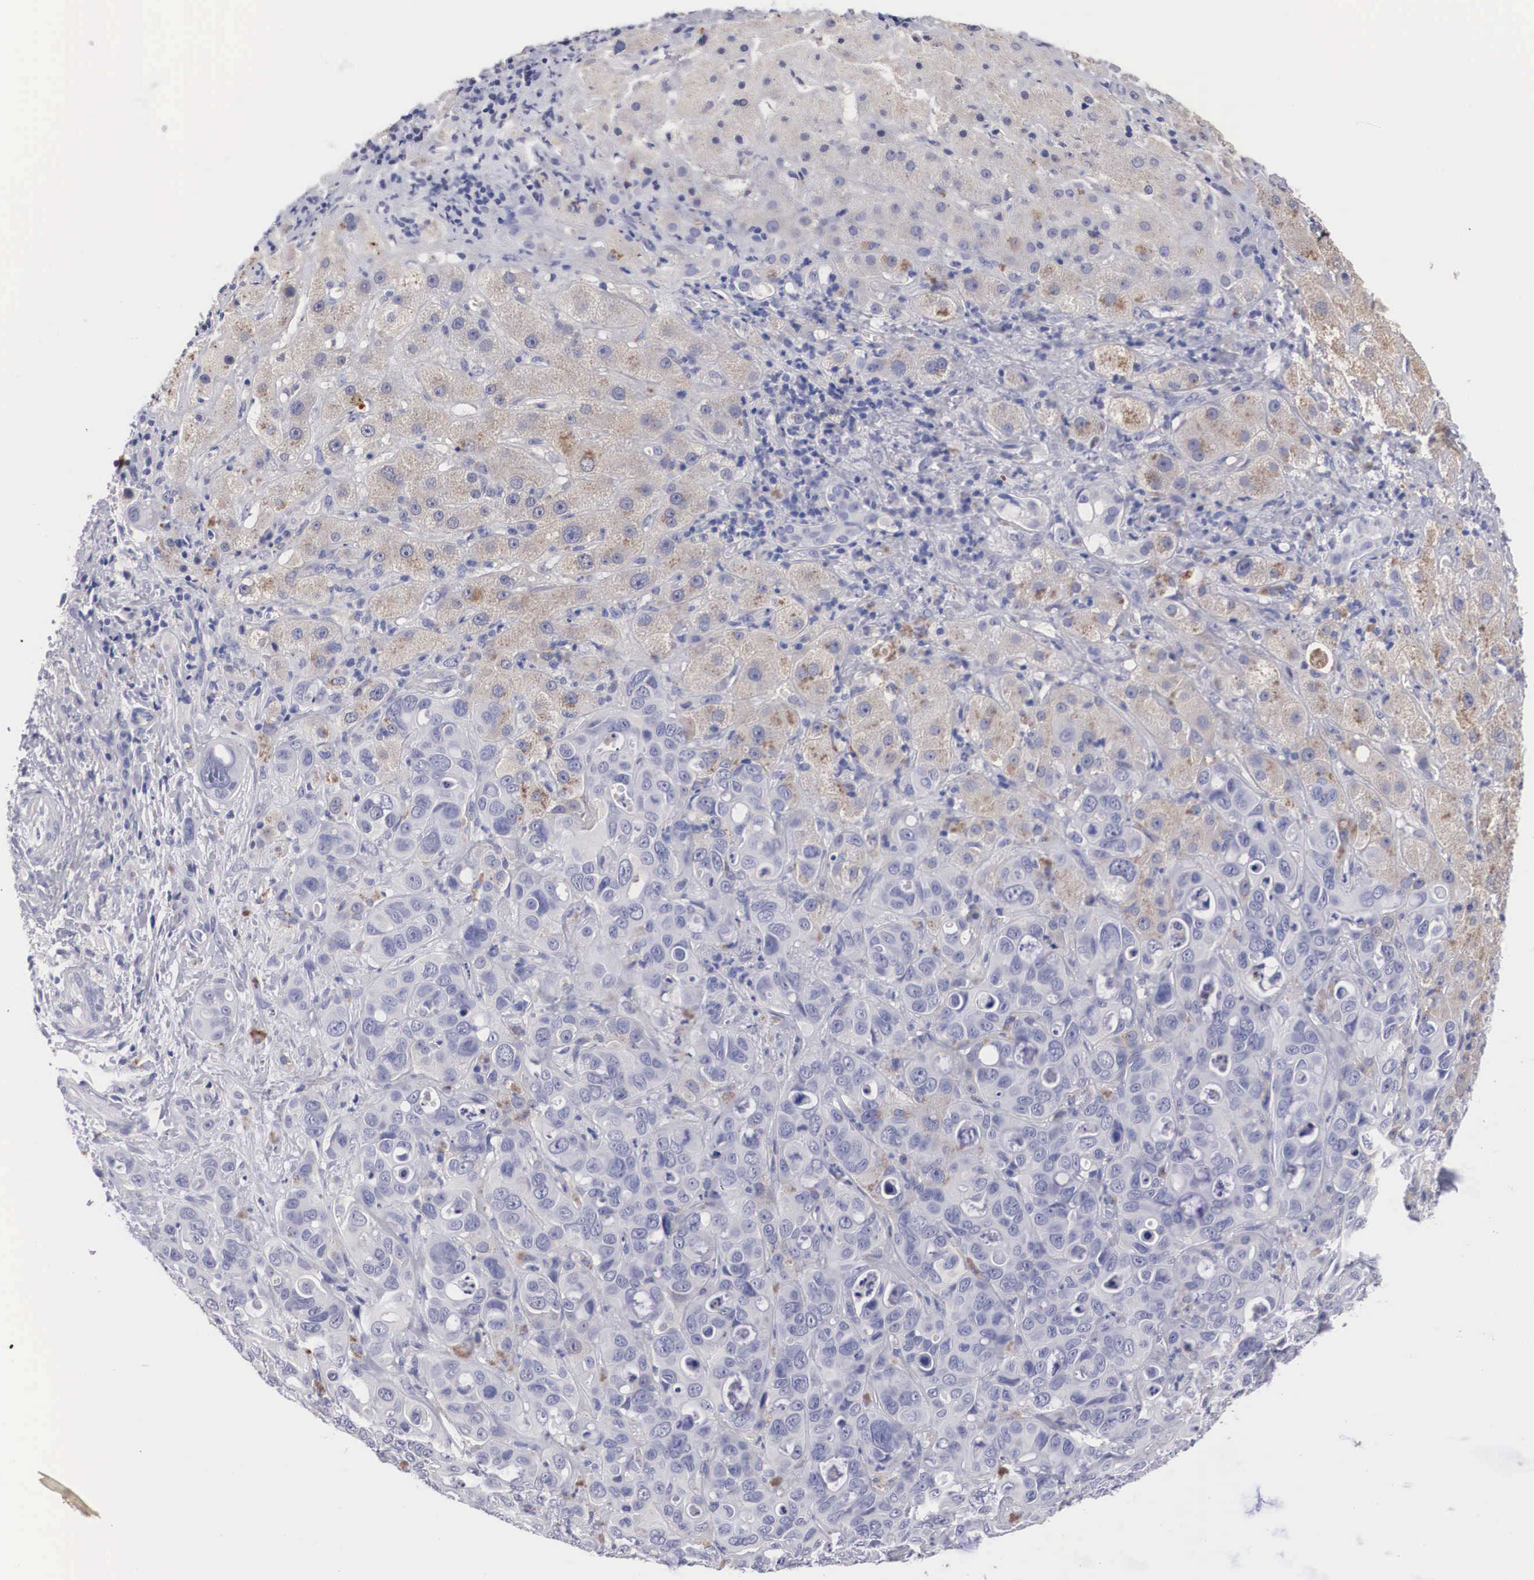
{"staining": {"intensity": "weak", "quantity": ">75%", "location": "cytoplasmic/membranous"}, "tissue": "liver cancer", "cell_type": "Tumor cells", "image_type": "cancer", "snomed": [{"axis": "morphology", "description": "Cholangiocarcinoma"}, {"axis": "topography", "description": "Liver"}], "caption": "DAB (3,3'-diaminobenzidine) immunohistochemical staining of liver cancer (cholangiocarcinoma) reveals weak cytoplasmic/membranous protein positivity in approximately >75% of tumor cells. (brown staining indicates protein expression, while blue staining denotes nuclei).", "gene": "ABHD4", "patient": {"sex": "female", "age": 79}}